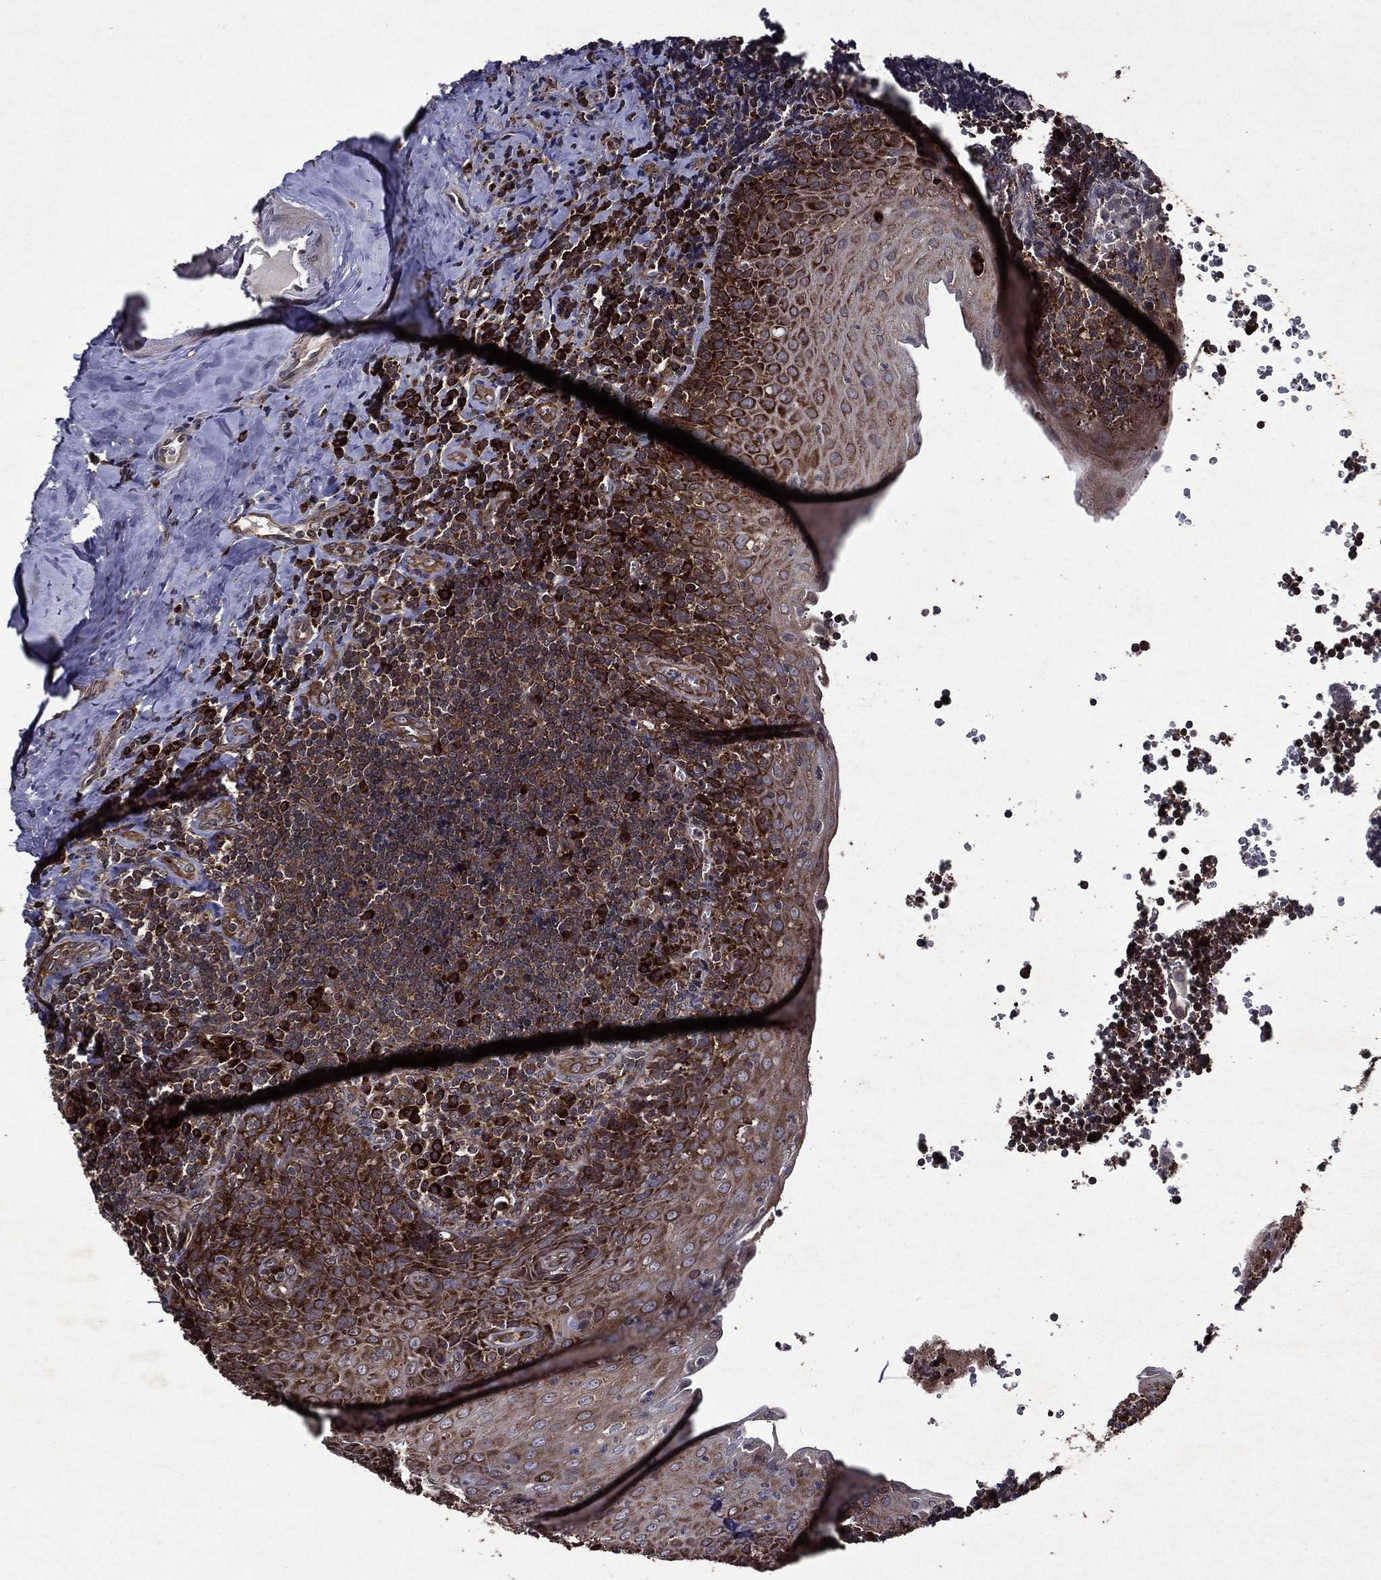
{"staining": {"intensity": "strong", "quantity": ">75%", "location": "cytoplasmic/membranous"}, "tissue": "tonsil", "cell_type": "Germinal center cells", "image_type": "normal", "snomed": [{"axis": "morphology", "description": "Normal tissue, NOS"}, {"axis": "morphology", "description": "Inflammation, NOS"}, {"axis": "topography", "description": "Tonsil"}], "caption": "About >75% of germinal center cells in normal human tonsil reveal strong cytoplasmic/membranous protein staining as visualized by brown immunohistochemical staining.", "gene": "EIF2B4", "patient": {"sex": "female", "age": 31}}